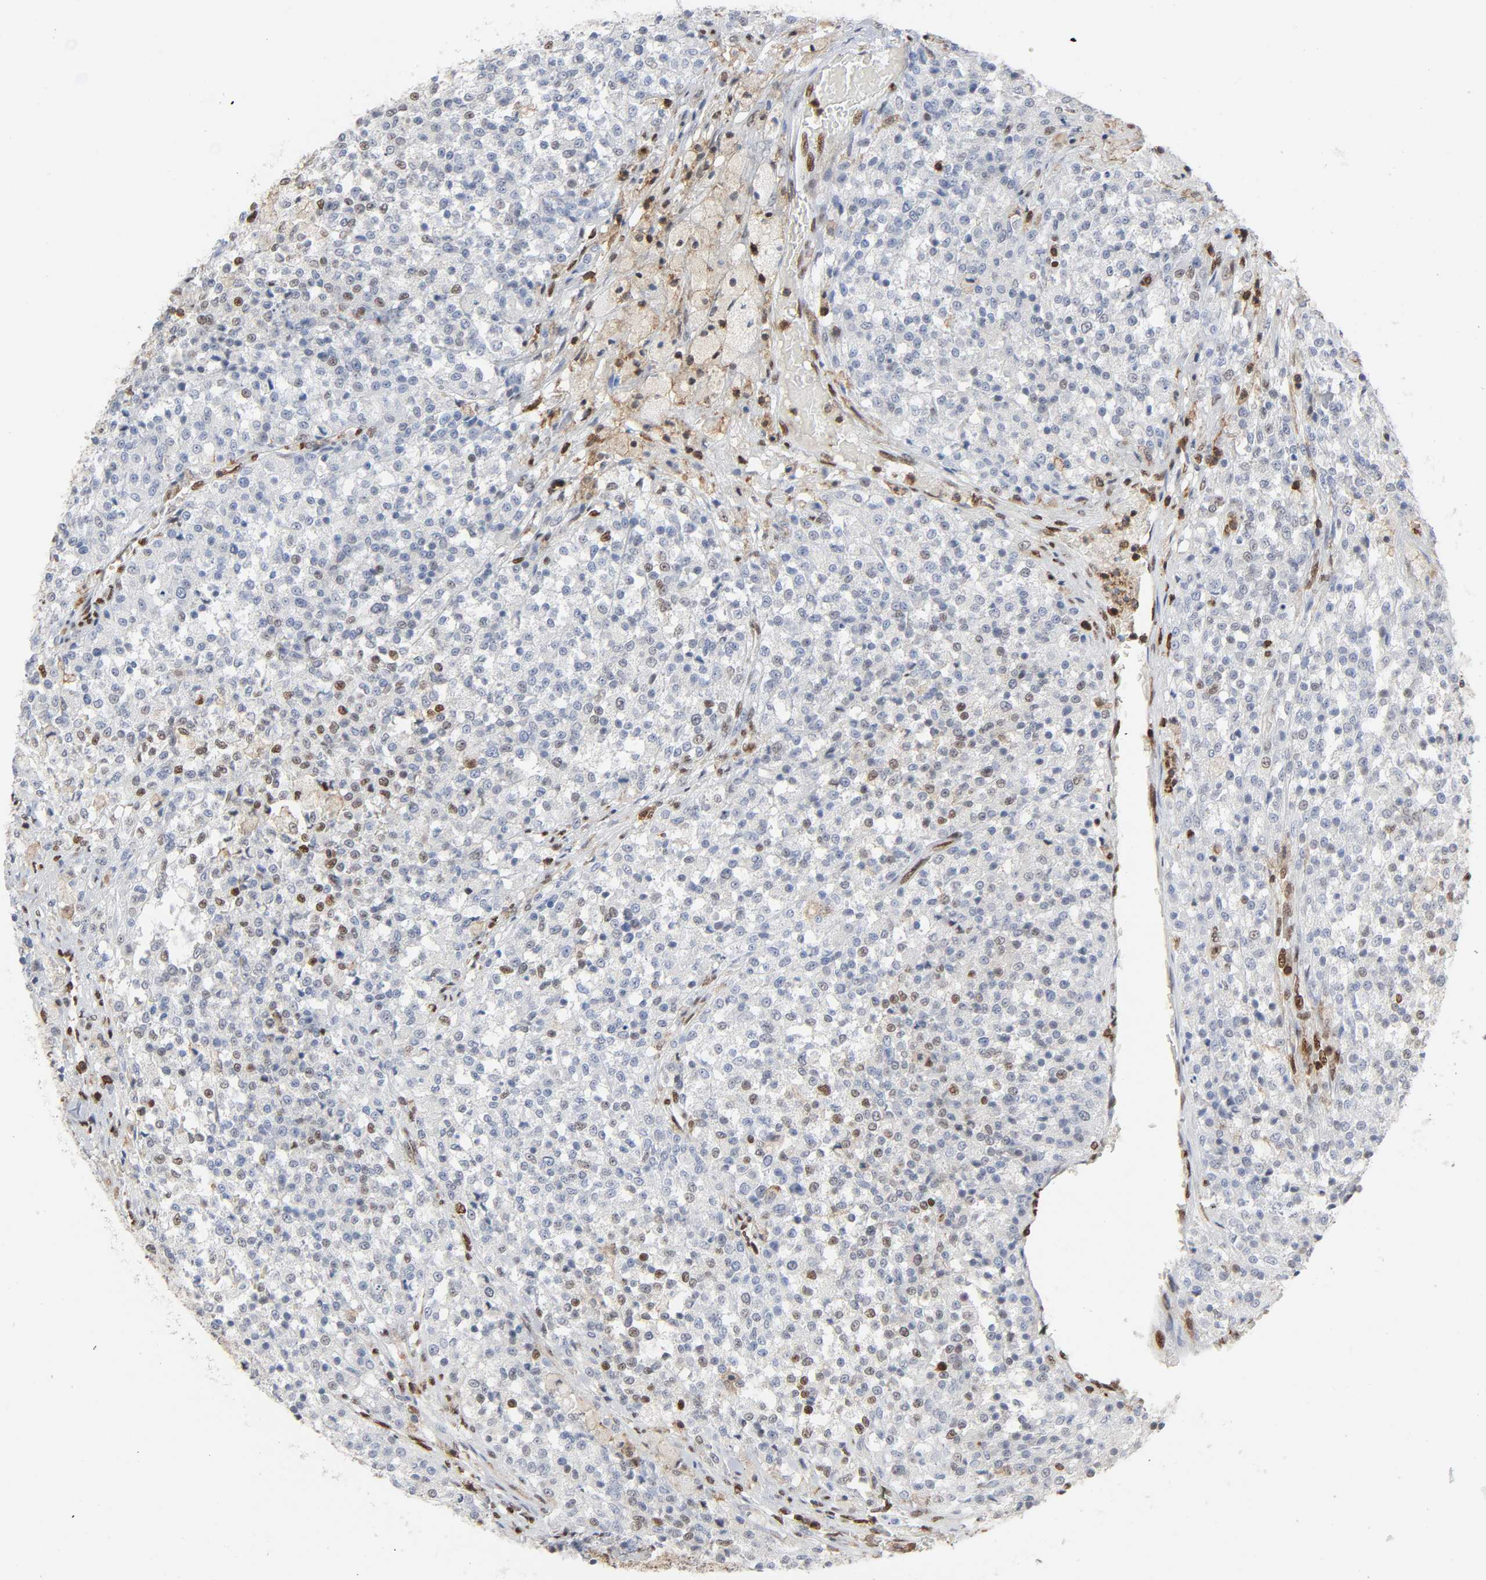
{"staining": {"intensity": "weak", "quantity": "25%-75%", "location": "nuclear"}, "tissue": "testis cancer", "cell_type": "Tumor cells", "image_type": "cancer", "snomed": [{"axis": "morphology", "description": "Seminoma, NOS"}, {"axis": "topography", "description": "Testis"}], "caption": "Testis seminoma stained with a protein marker reveals weak staining in tumor cells.", "gene": "WAS", "patient": {"sex": "male", "age": 59}}